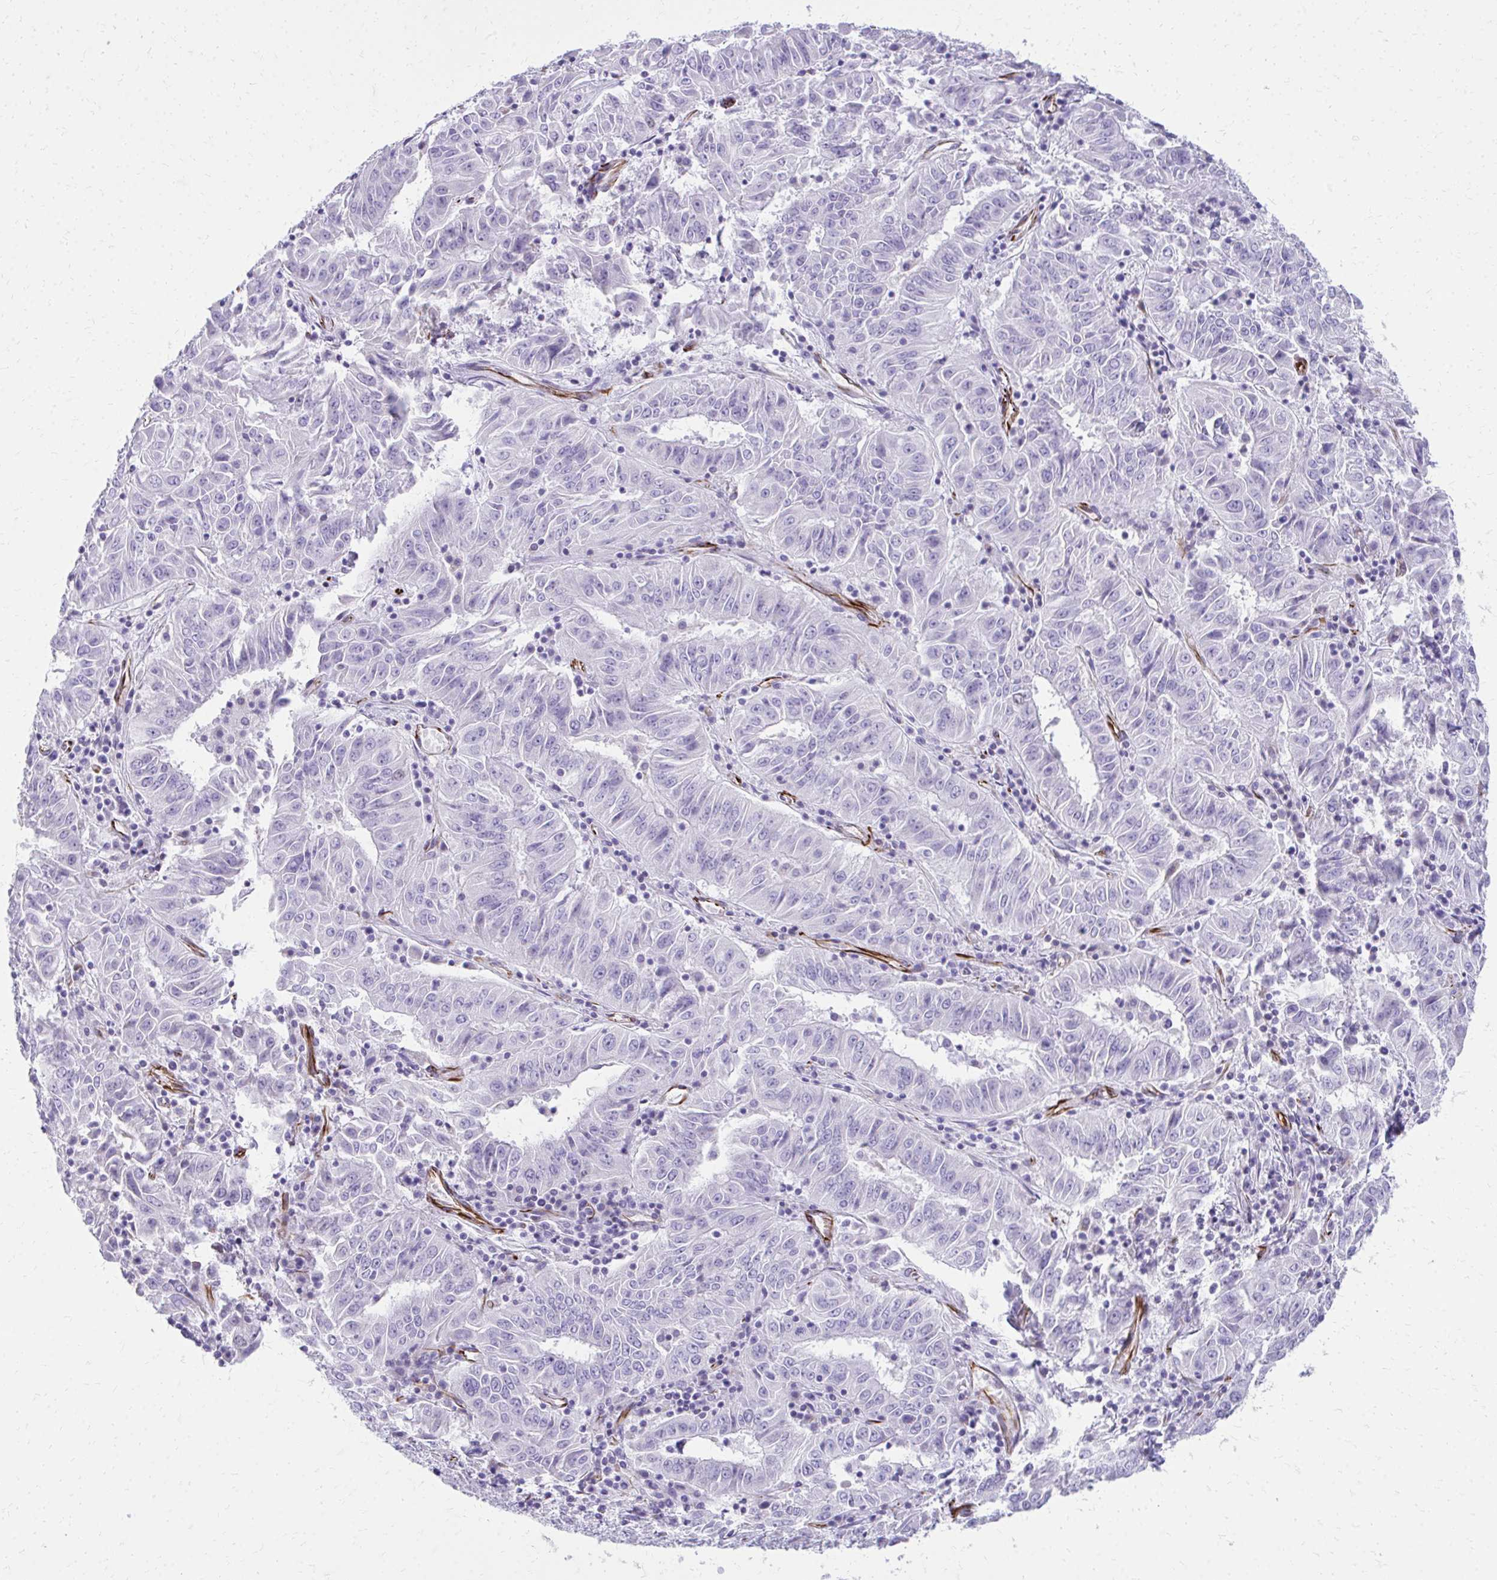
{"staining": {"intensity": "negative", "quantity": "none", "location": "none"}, "tissue": "pancreatic cancer", "cell_type": "Tumor cells", "image_type": "cancer", "snomed": [{"axis": "morphology", "description": "Adenocarcinoma, NOS"}, {"axis": "topography", "description": "Pancreas"}], "caption": "Immunohistochemical staining of pancreatic cancer displays no significant expression in tumor cells.", "gene": "TRIM6", "patient": {"sex": "male", "age": 63}}